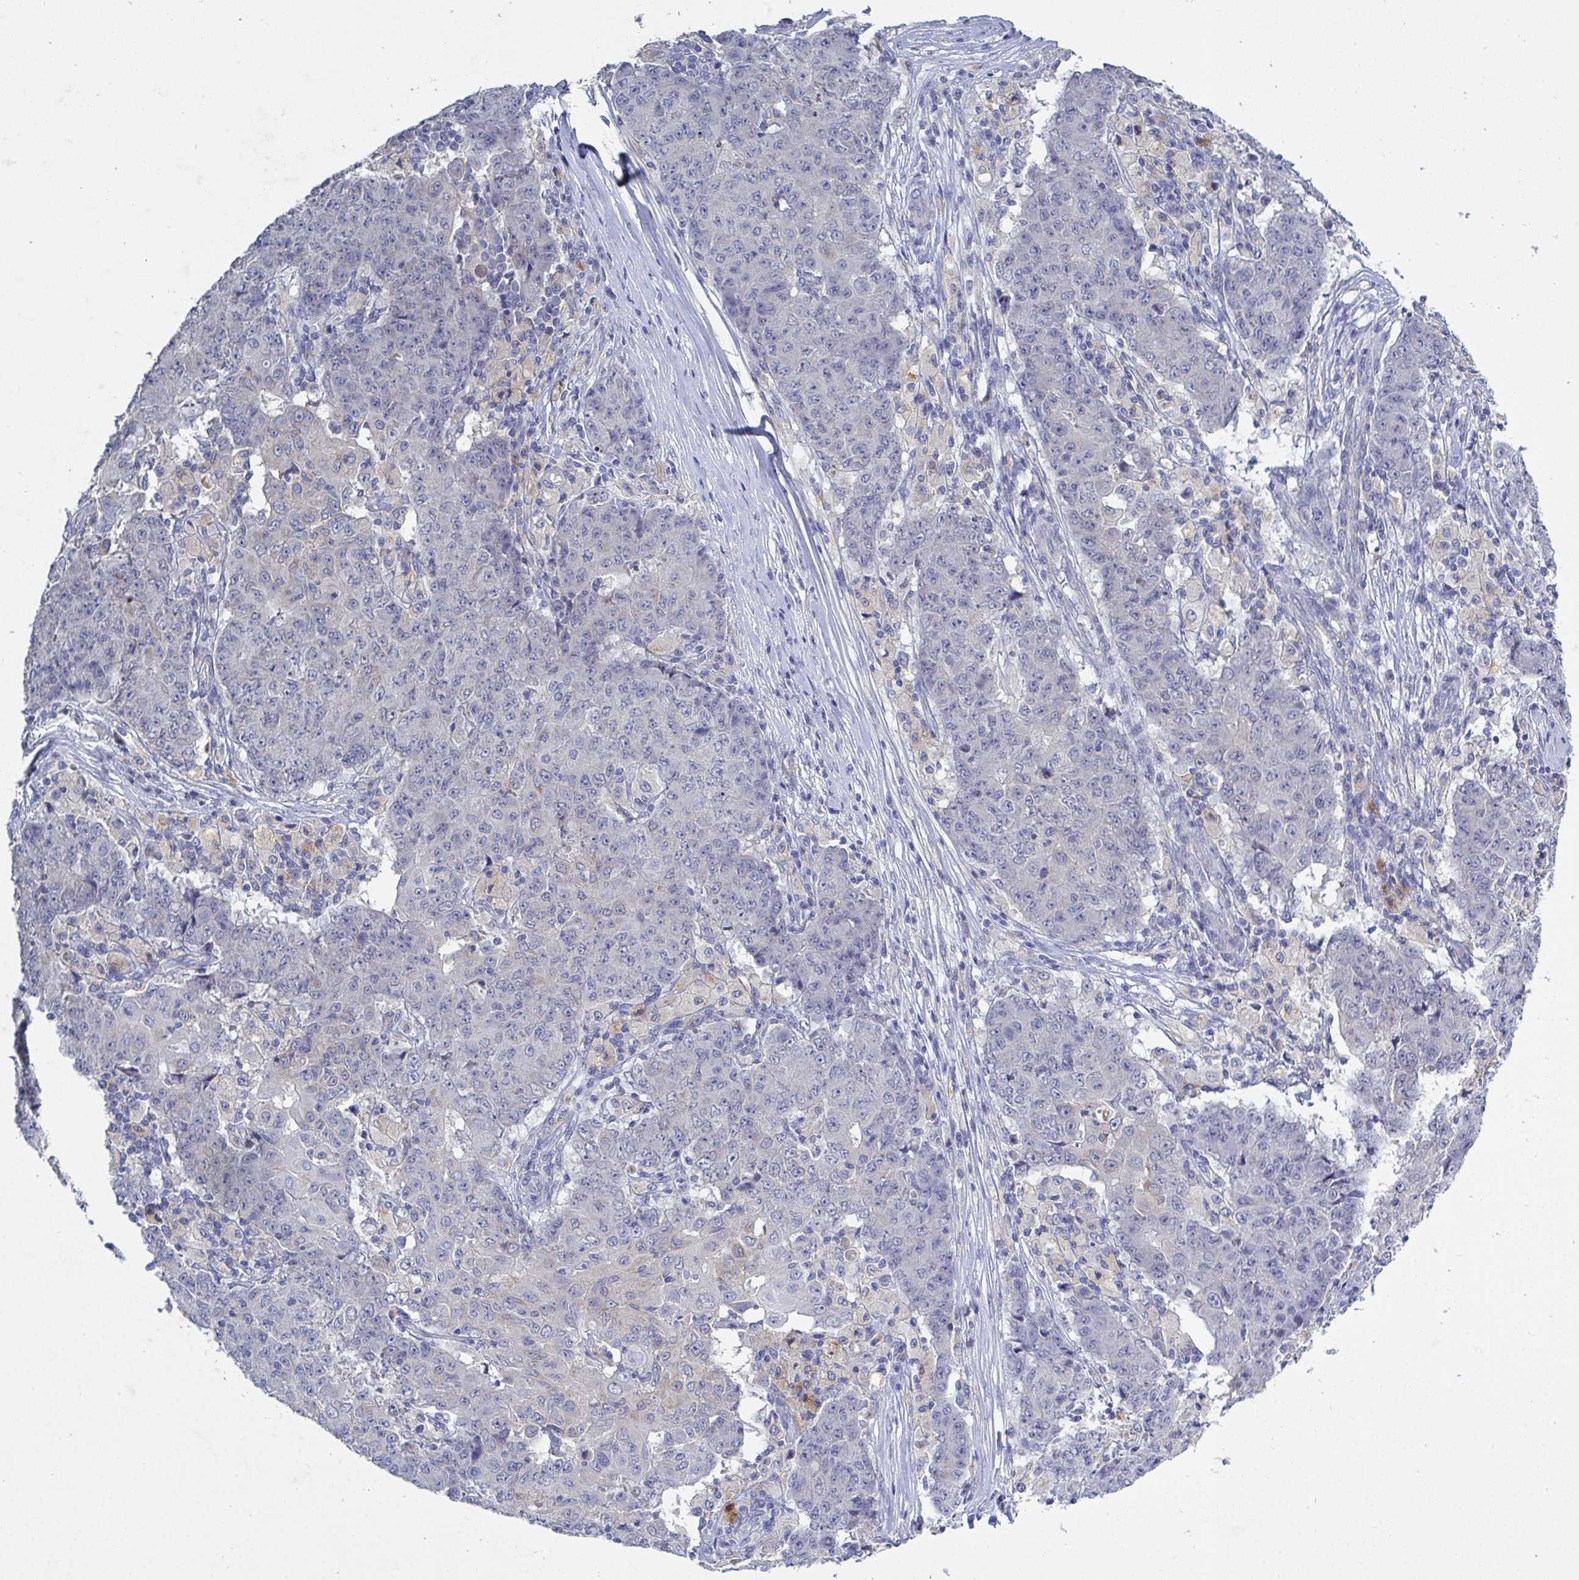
{"staining": {"intensity": "negative", "quantity": "none", "location": "none"}, "tissue": "ovarian cancer", "cell_type": "Tumor cells", "image_type": "cancer", "snomed": [{"axis": "morphology", "description": "Carcinoma, endometroid"}, {"axis": "topography", "description": "Ovary"}], "caption": "Ovarian cancer stained for a protein using immunohistochemistry exhibits no staining tumor cells.", "gene": "GALNT13", "patient": {"sex": "female", "age": 42}}